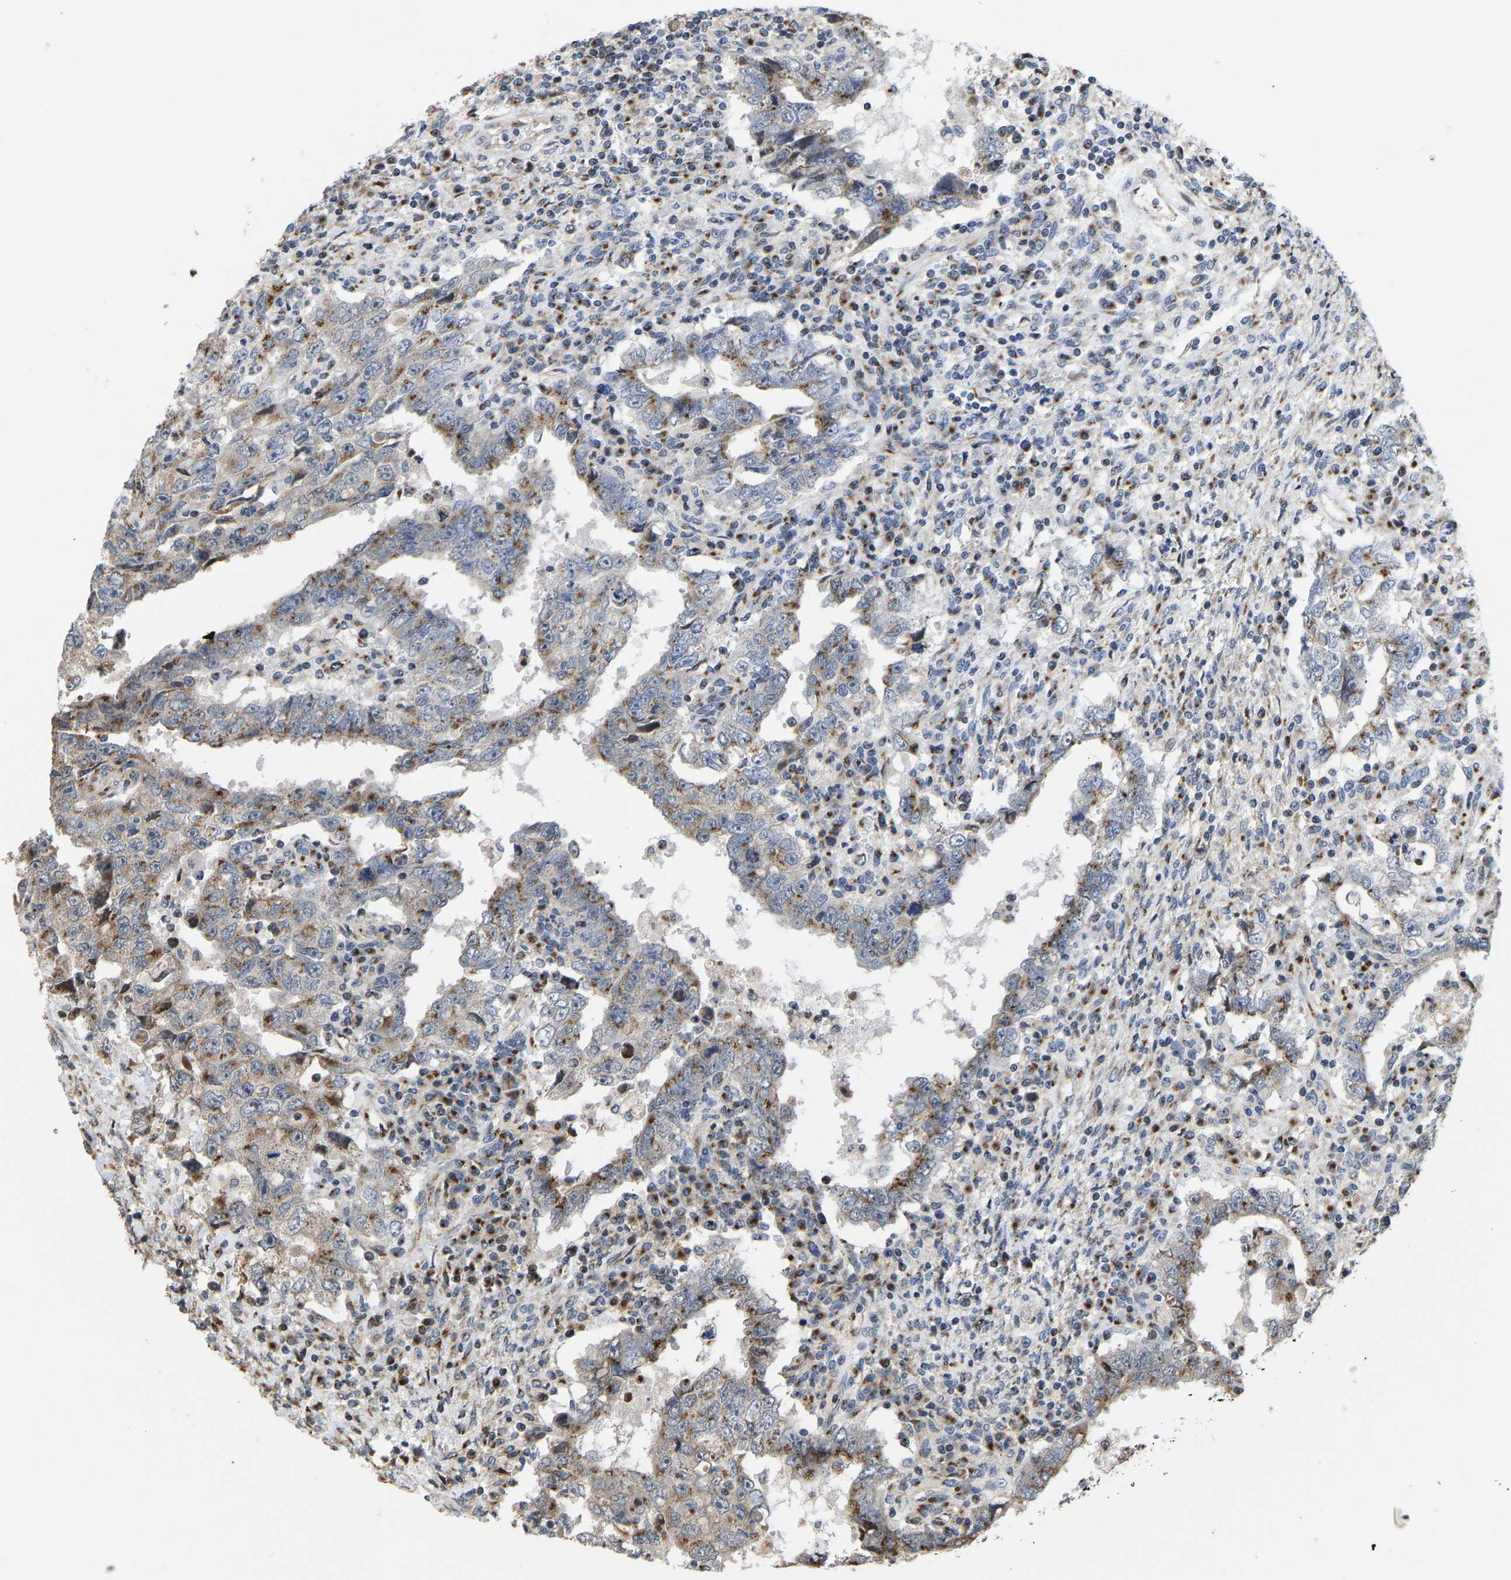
{"staining": {"intensity": "moderate", "quantity": ">75%", "location": "cytoplasmic/membranous"}, "tissue": "testis cancer", "cell_type": "Tumor cells", "image_type": "cancer", "snomed": [{"axis": "morphology", "description": "Carcinoma, Embryonal, NOS"}, {"axis": "topography", "description": "Testis"}], "caption": "The image demonstrates immunohistochemical staining of testis cancer. There is moderate cytoplasmic/membranous positivity is seen in approximately >75% of tumor cells.", "gene": "YIPF4", "patient": {"sex": "male", "age": 26}}